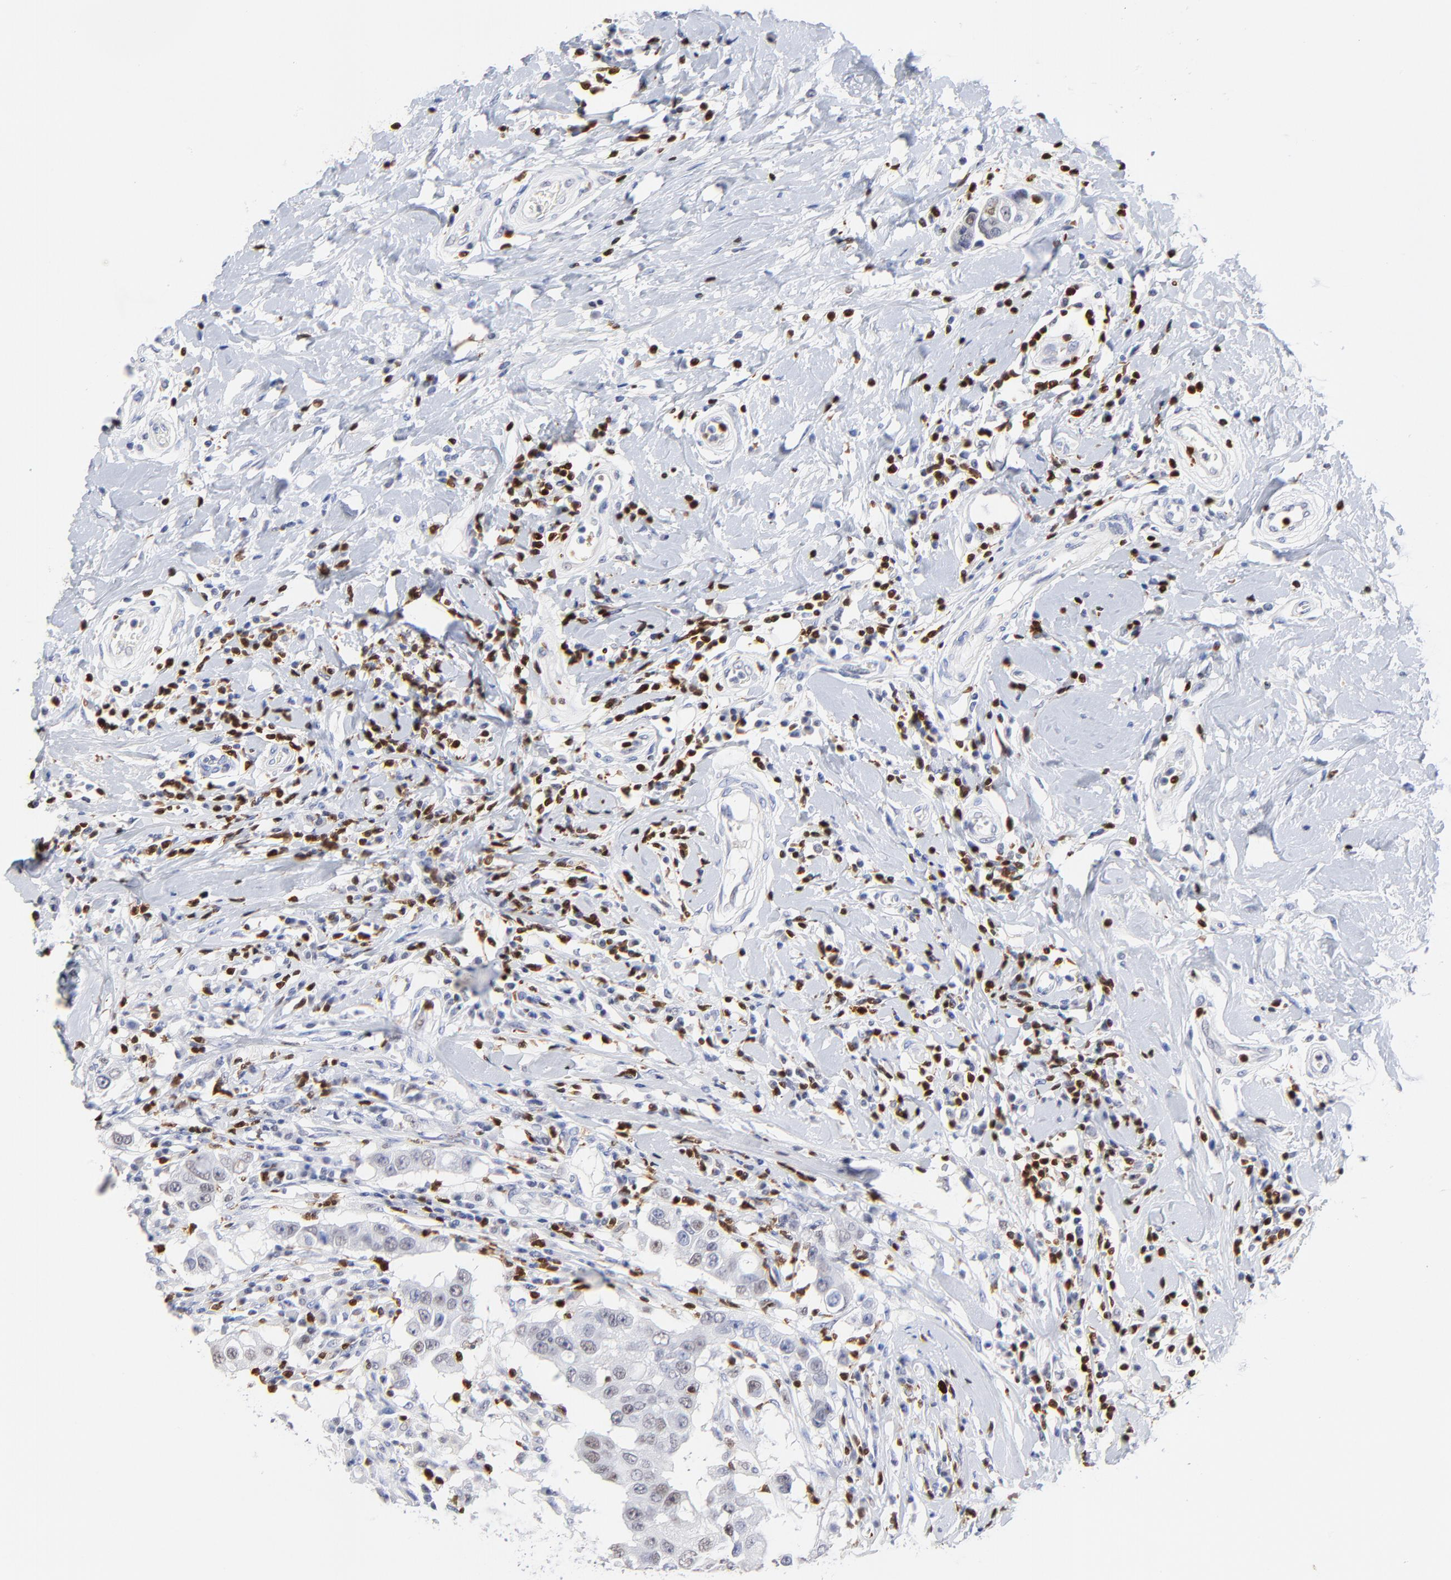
{"staining": {"intensity": "negative", "quantity": "none", "location": "none"}, "tissue": "breast cancer", "cell_type": "Tumor cells", "image_type": "cancer", "snomed": [{"axis": "morphology", "description": "Duct carcinoma"}, {"axis": "topography", "description": "Breast"}], "caption": "Immunohistochemical staining of infiltrating ductal carcinoma (breast) reveals no significant staining in tumor cells. The staining is performed using DAB brown chromogen with nuclei counter-stained in using hematoxylin.", "gene": "ZAP70", "patient": {"sex": "female", "age": 27}}